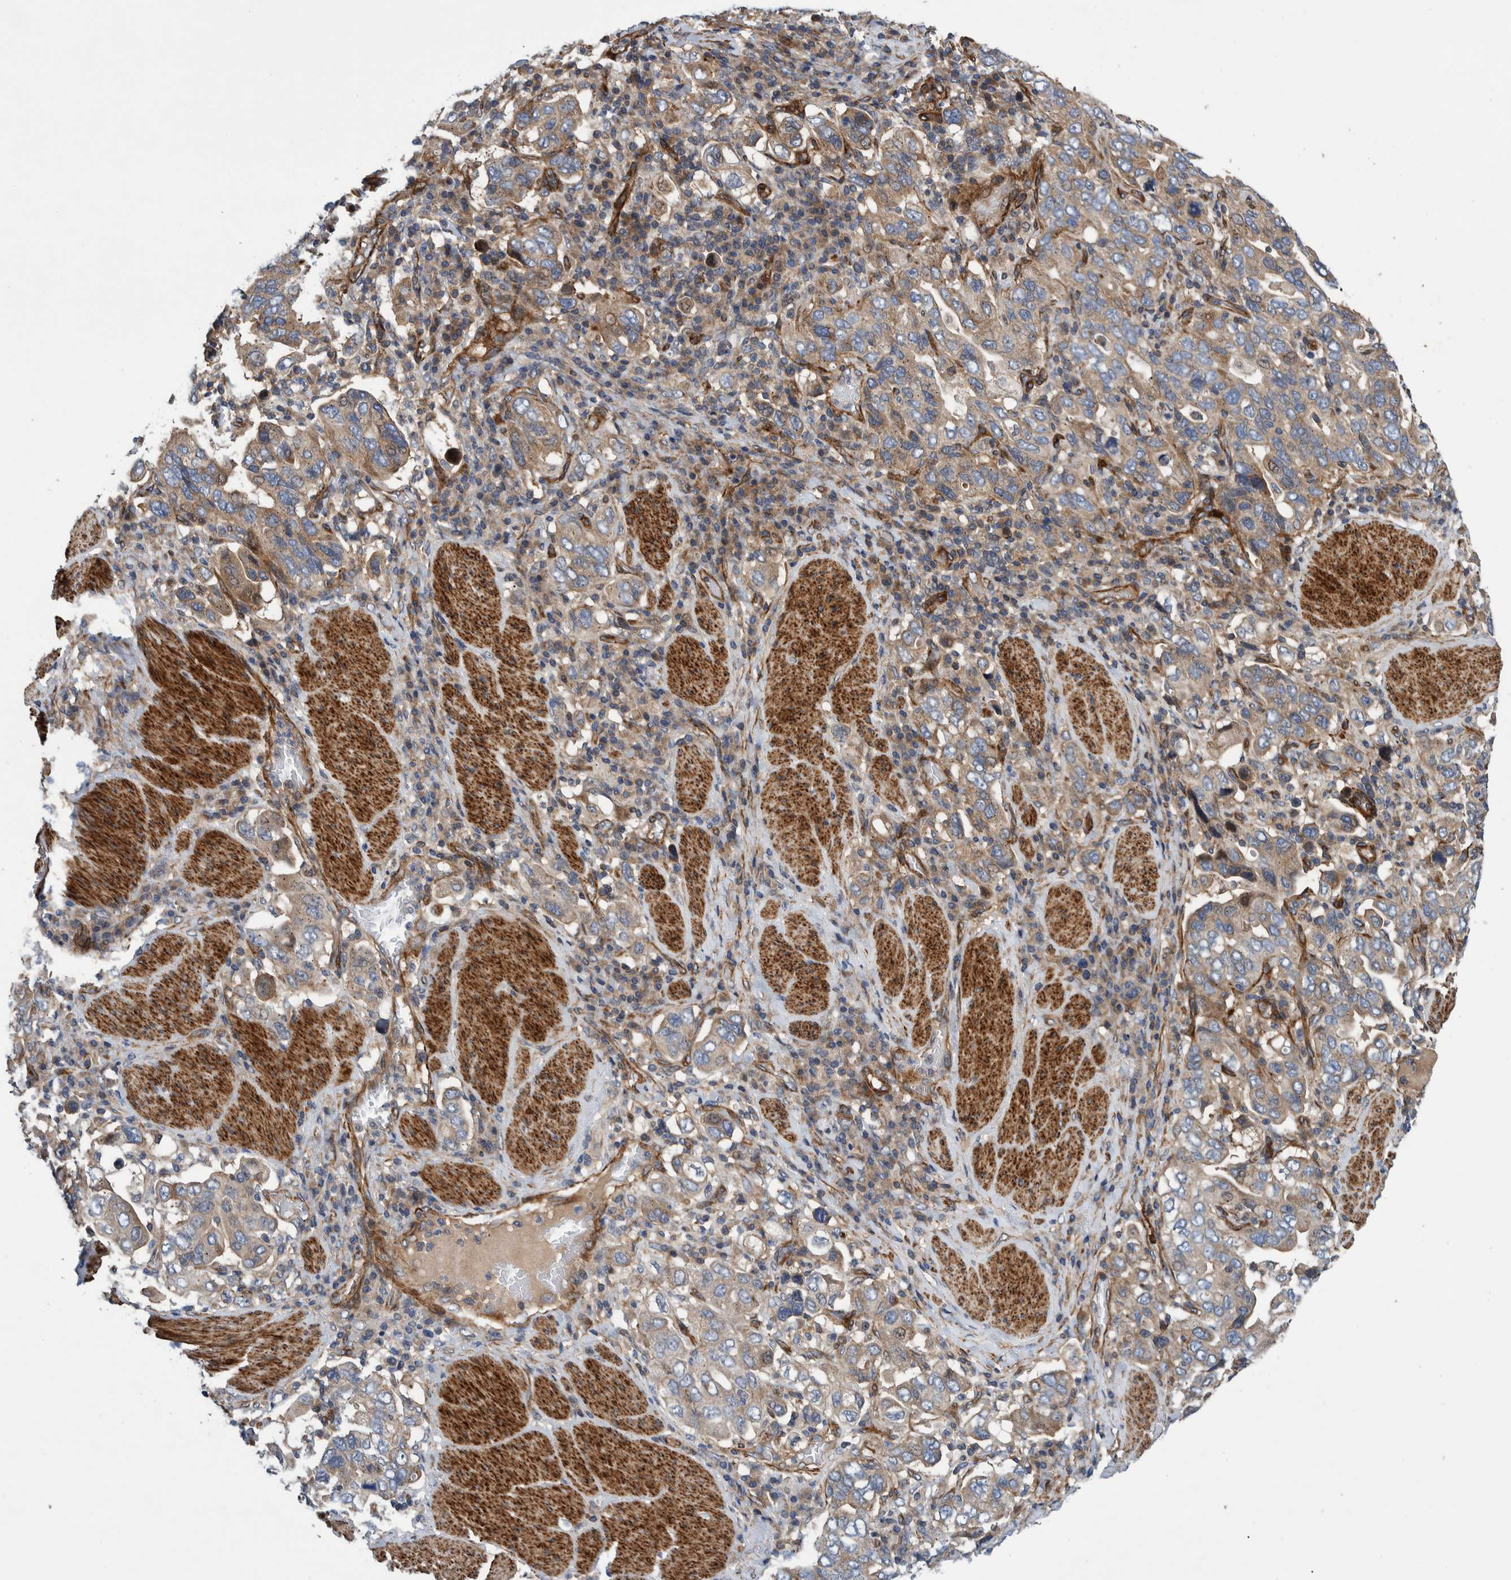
{"staining": {"intensity": "weak", "quantity": ">75%", "location": "cytoplasmic/membranous"}, "tissue": "stomach cancer", "cell_type": "Tumor cells", "image_type": "cancer", "snomed": [{"axis": "morphology", "description": "Adenocarcinoma, NOS"}, {"axis": "topography", "description": "Stomach, upper"}], "caption": "Immunohistochemistry photomicrograph of neoplastic tissue: human stomach cancer (adenocarcinoma) stained using immunohistochemistry (IHC) exhibits low levels of weak protein expression localized specifically in the cytoplasmic/membranous of tumor cells, appearing as a cytoplasmic/membranous brown color.", "gene": "GRPEL2", "patient": {"sex": "male", "age": 62}}